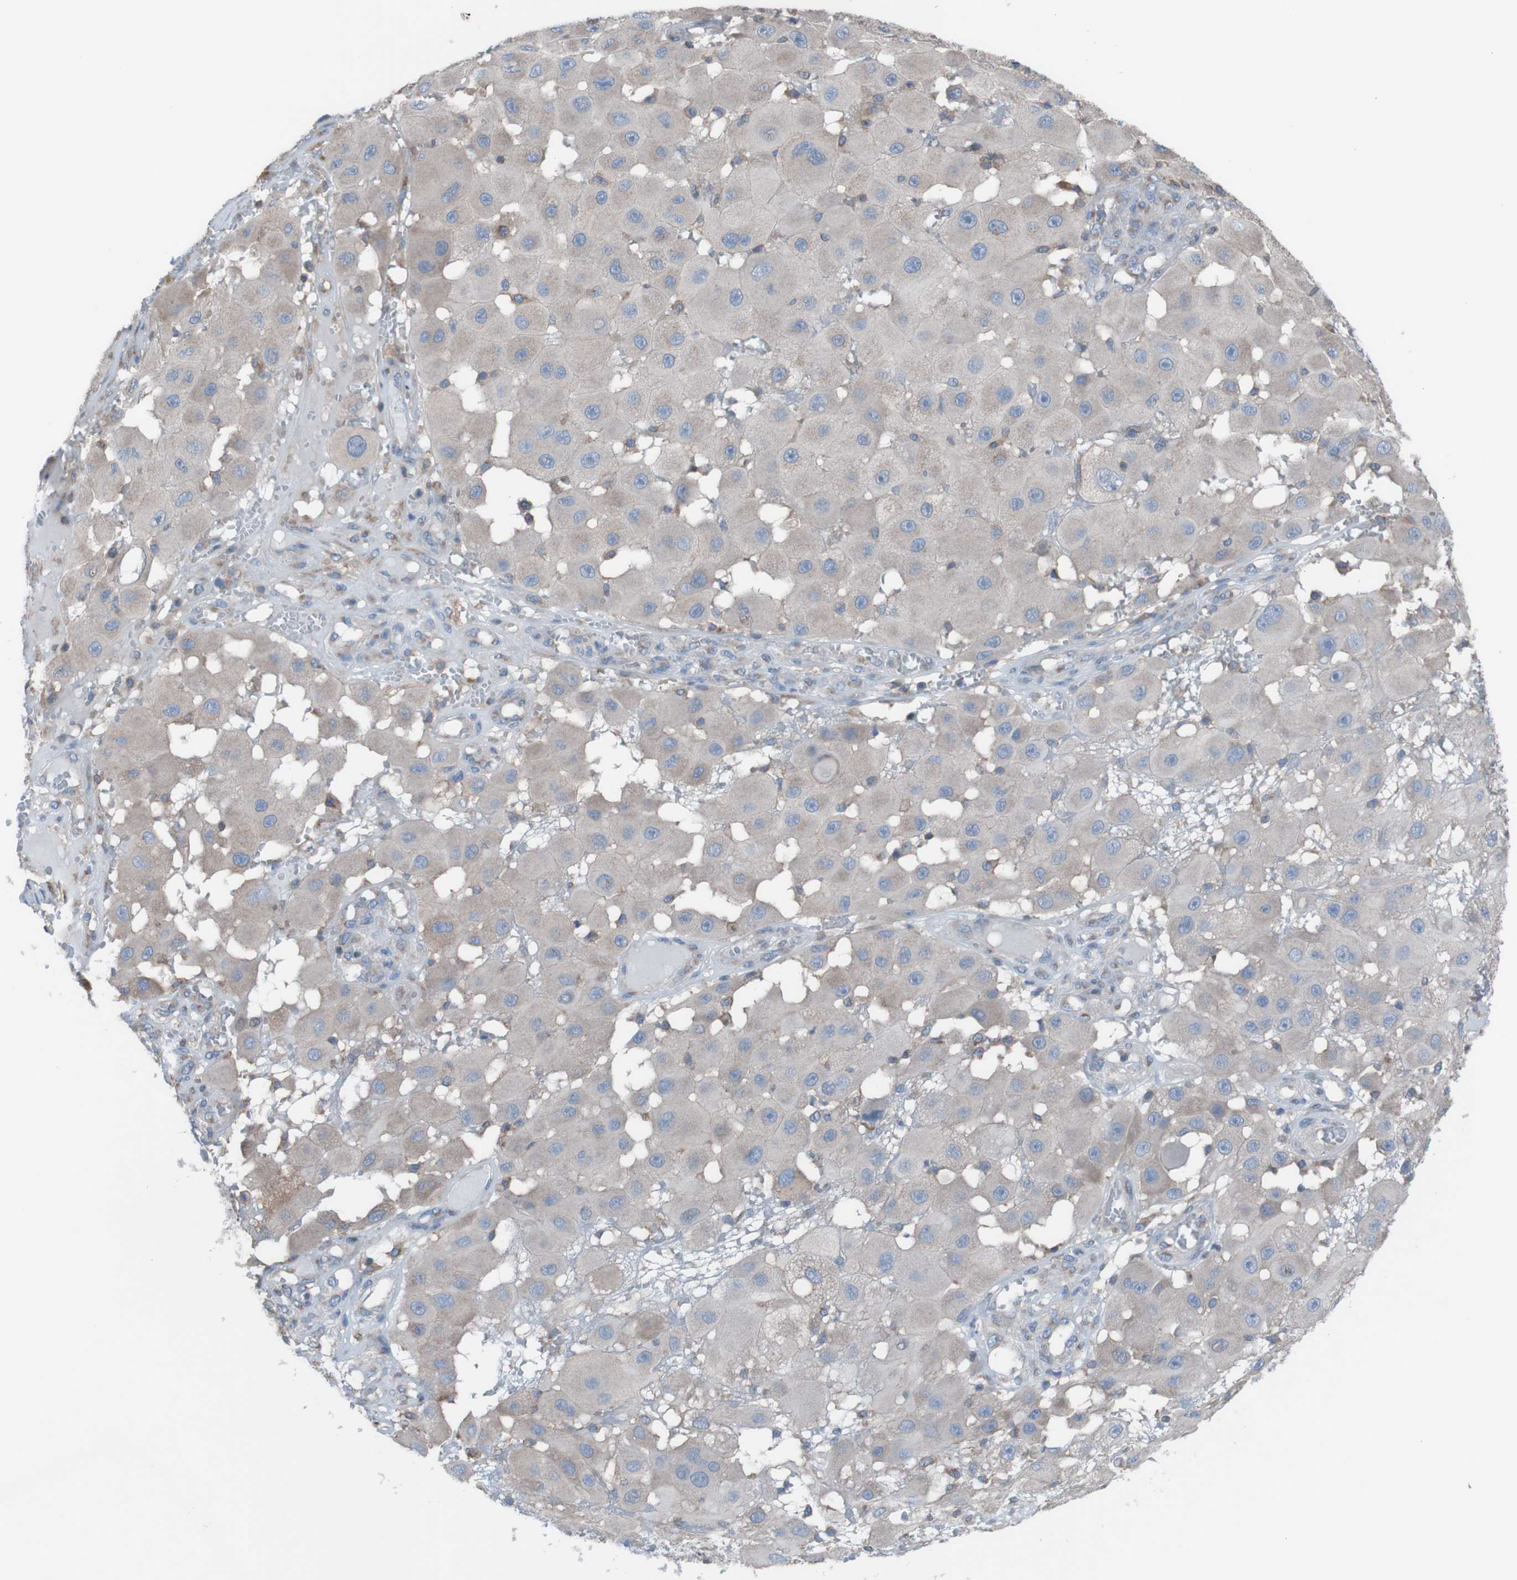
{"staining": {"intensity": "negative", "quantity": "none", "location": "none"}, "tissue": "melanoma", "cell_type": "Tumor cells", "image_type": "cancer", "snomed": [{"axis": "morphology", "description": "Malignant melanoma, NOS"}, {"axis": "topography", "description": "Skin"}], "caption": "High magnification brightfield microscopy of melanoma stained with DAB (3,3'-diaminobenzidine) (brown) and counterstained with hematoxylin (blue): tumor cells show no significant expression. Nuclei are stained in blue.", "gene": "MINAR1", "patient": {"sex": "female", "age": 81}}